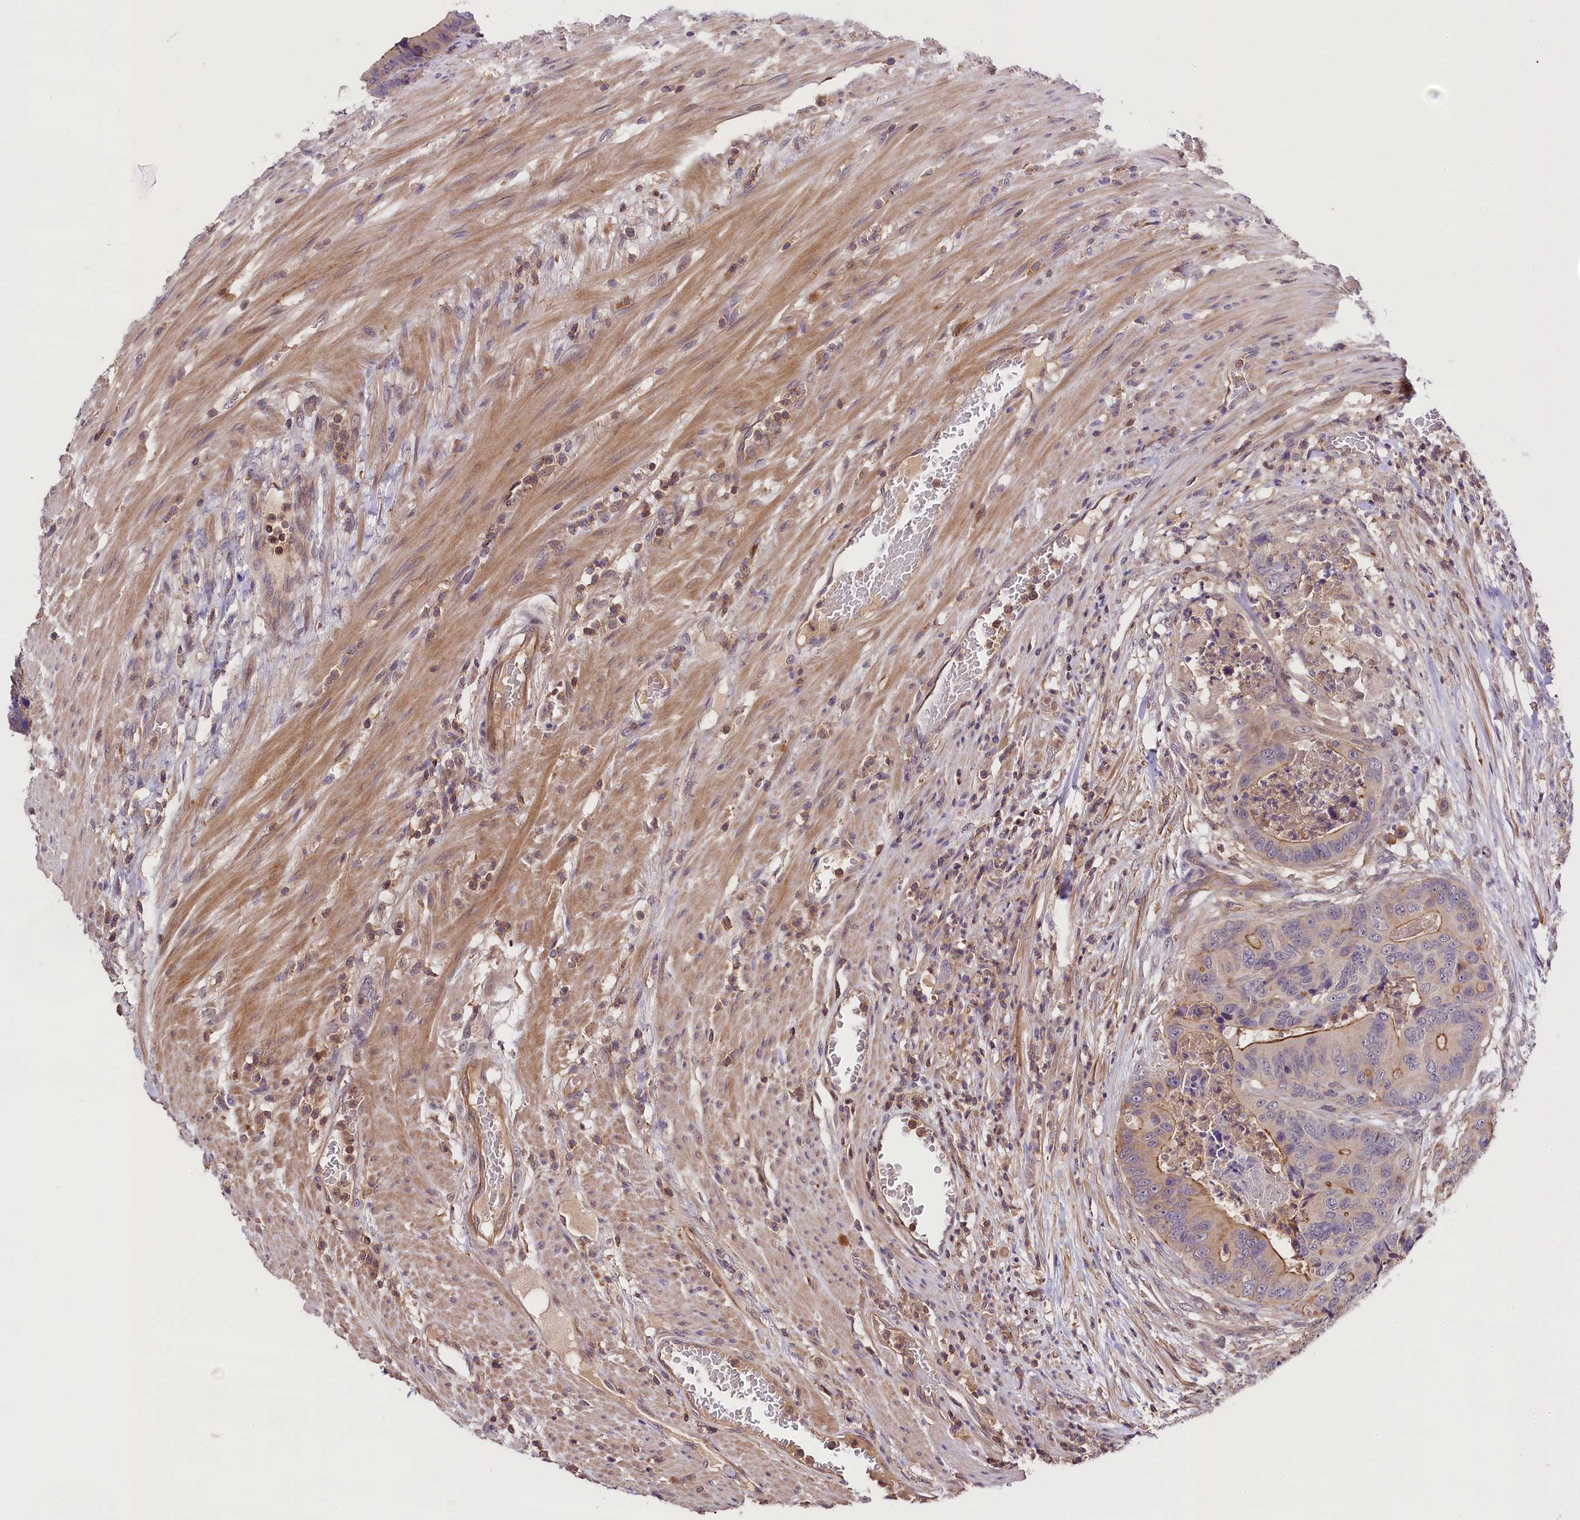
{"staining": {"intensity": "moderate", "quantity": "<25%", "location": "cytoplasmic/membranous"}, "tissue": "colorectal cancer", "cell_type": "Tumor cells", "image_type": "cancer", "snomed": [{"axis": "morphology", "description": "Adenocarcinoma, NOS"}, {"axis": "topography", "description": "Colon"}], "caption": "Protein staining by immunohistochemistry exhibits moderate cytoplasmic/membranous expression in approximately <25% of tumor cells in colorectal adenocarcinoma.", "gene": "SKIDA1", "patient": {"sex": "male", "age": 84}}